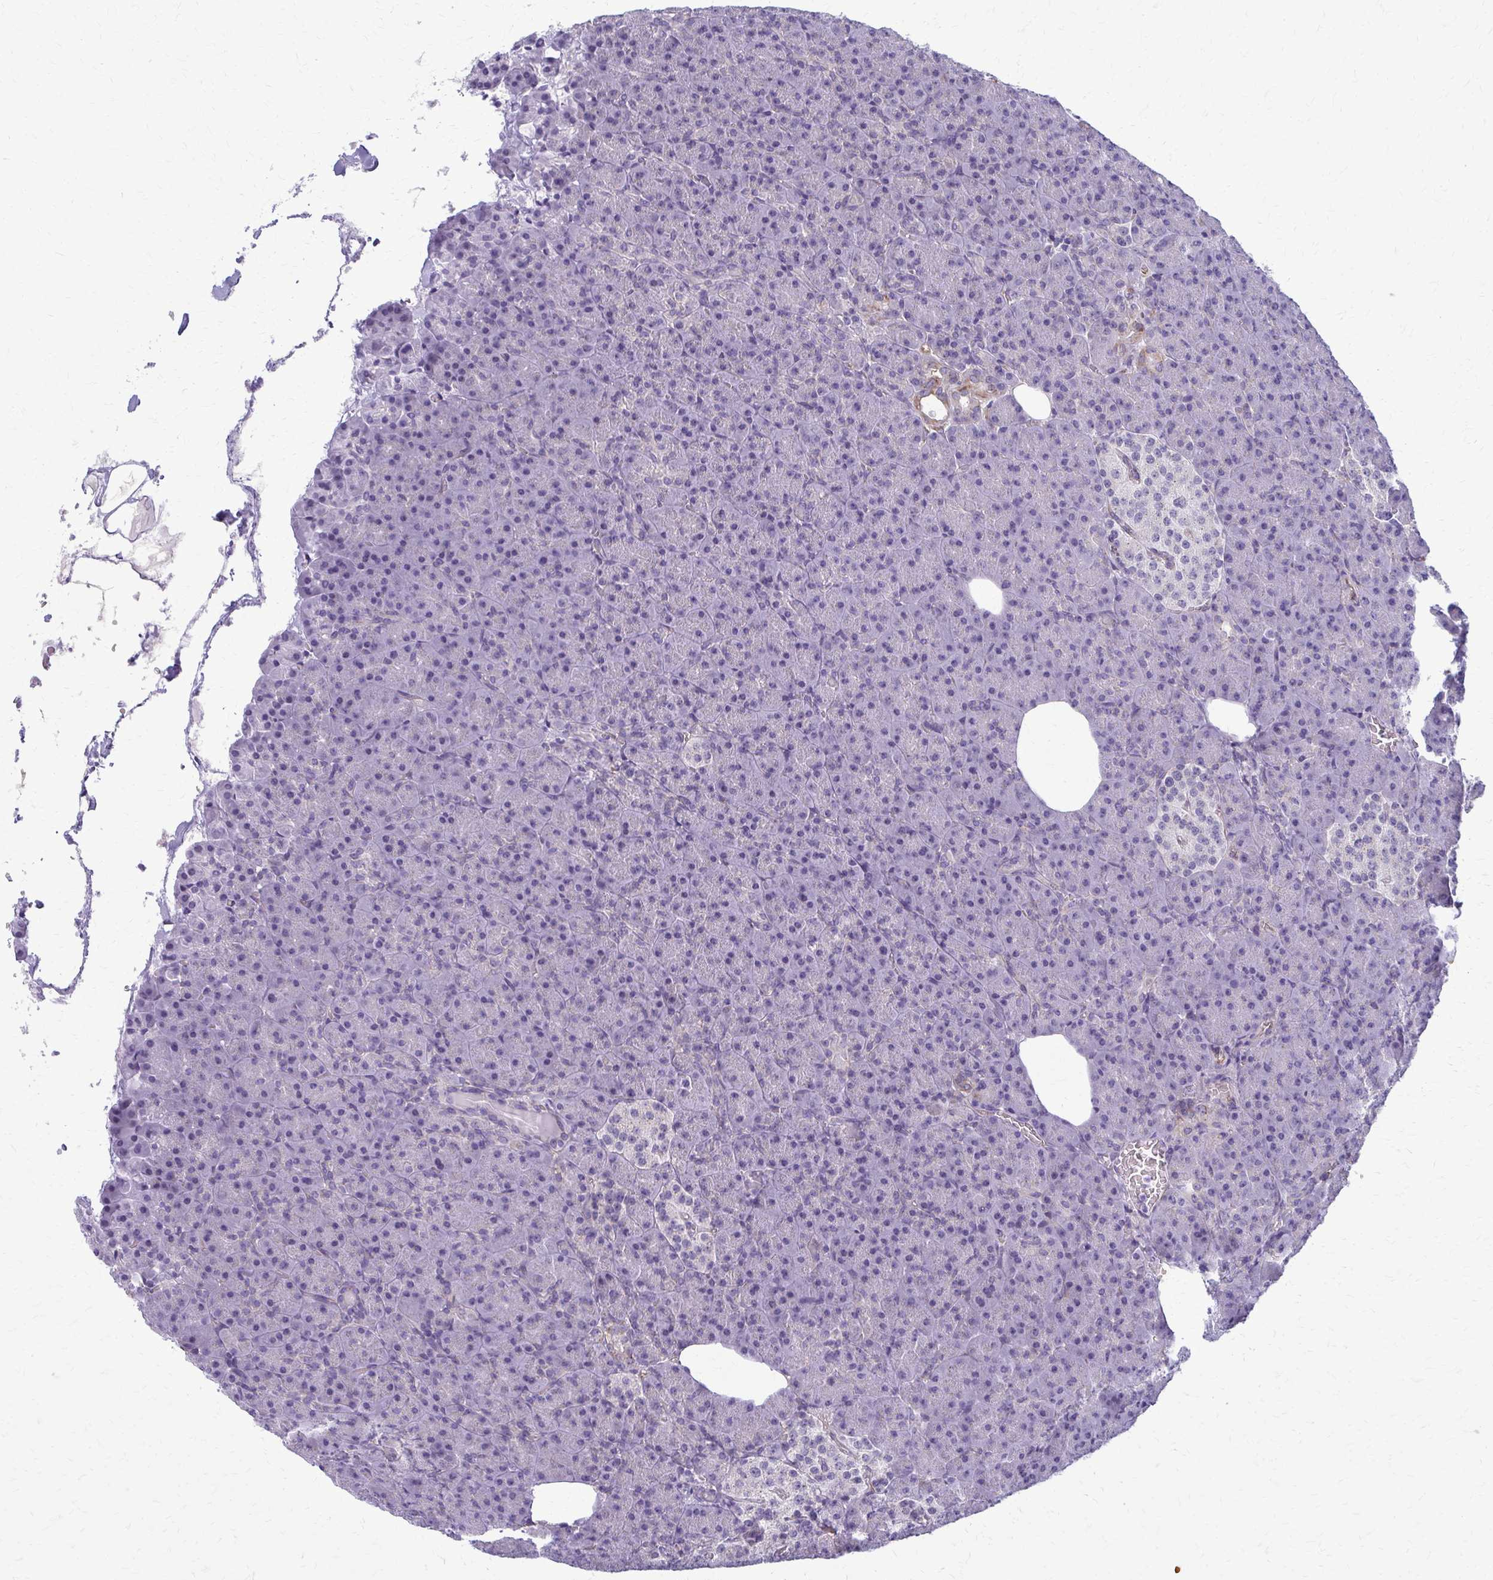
{"staining": {"intensity": "weak", "quantity": "<25%", "location": "cytoplasmic/membranous"}, "tissue": "pancreas", "cell_type": "Exocrine glandular cells", "image_type": "normal", "snomed": [{"axis": "morphology", "description": "Normal tissue, NOS"}, {"axis": "topography", "description": "Pancreas"}], "caption": "This is an immunohistochemistry (IHC) photomicrograph of normal human pancreas. There is no staining in exocrine glandular cells.", "gene": "DEPP1", "patient": {"sex": "female", "age": 74}}